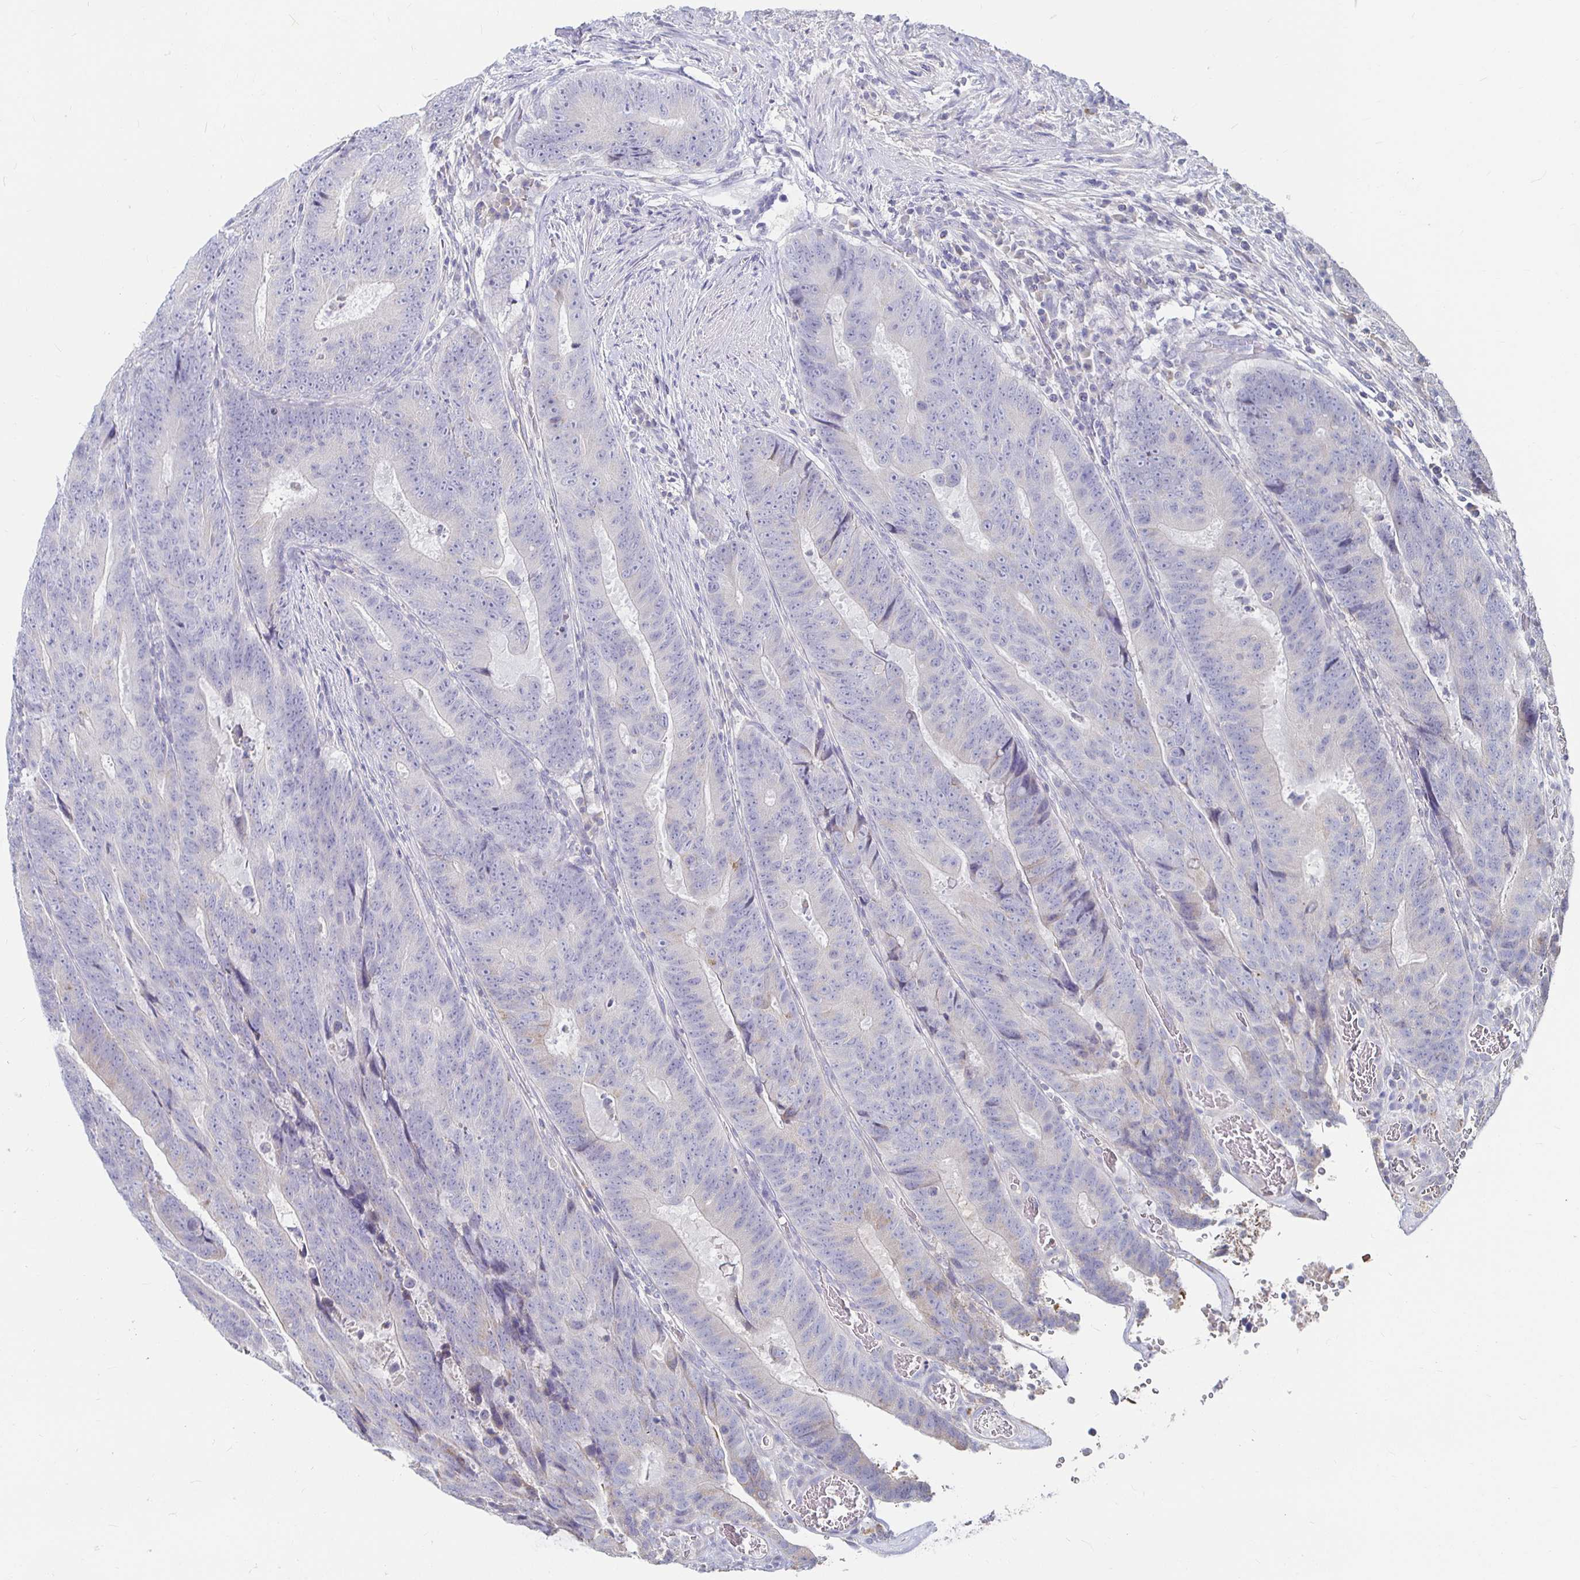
{"staining": {"intensity": "negative", "quantity": "none", "location": "none"}, "tissue": "colorectal cancer", "cell_type": "Tumor cells", "image_type": "cancer", "snomed": [{"axis": "morphology", "description": "Adenocarcinoma, NOS"}, {"axis": "topography", "description": "Colon"}], "caption": "High power microscopy histopathology image of an immunohistochemistry (IHC) micrograph of colorectal cancer, revealing no significant staining in tumor cells. (DAB IHC visualized using brightfield microscopy, high magnification).", "gene": "RNF144B", "patient": {"sex": "female", "age": 48}}